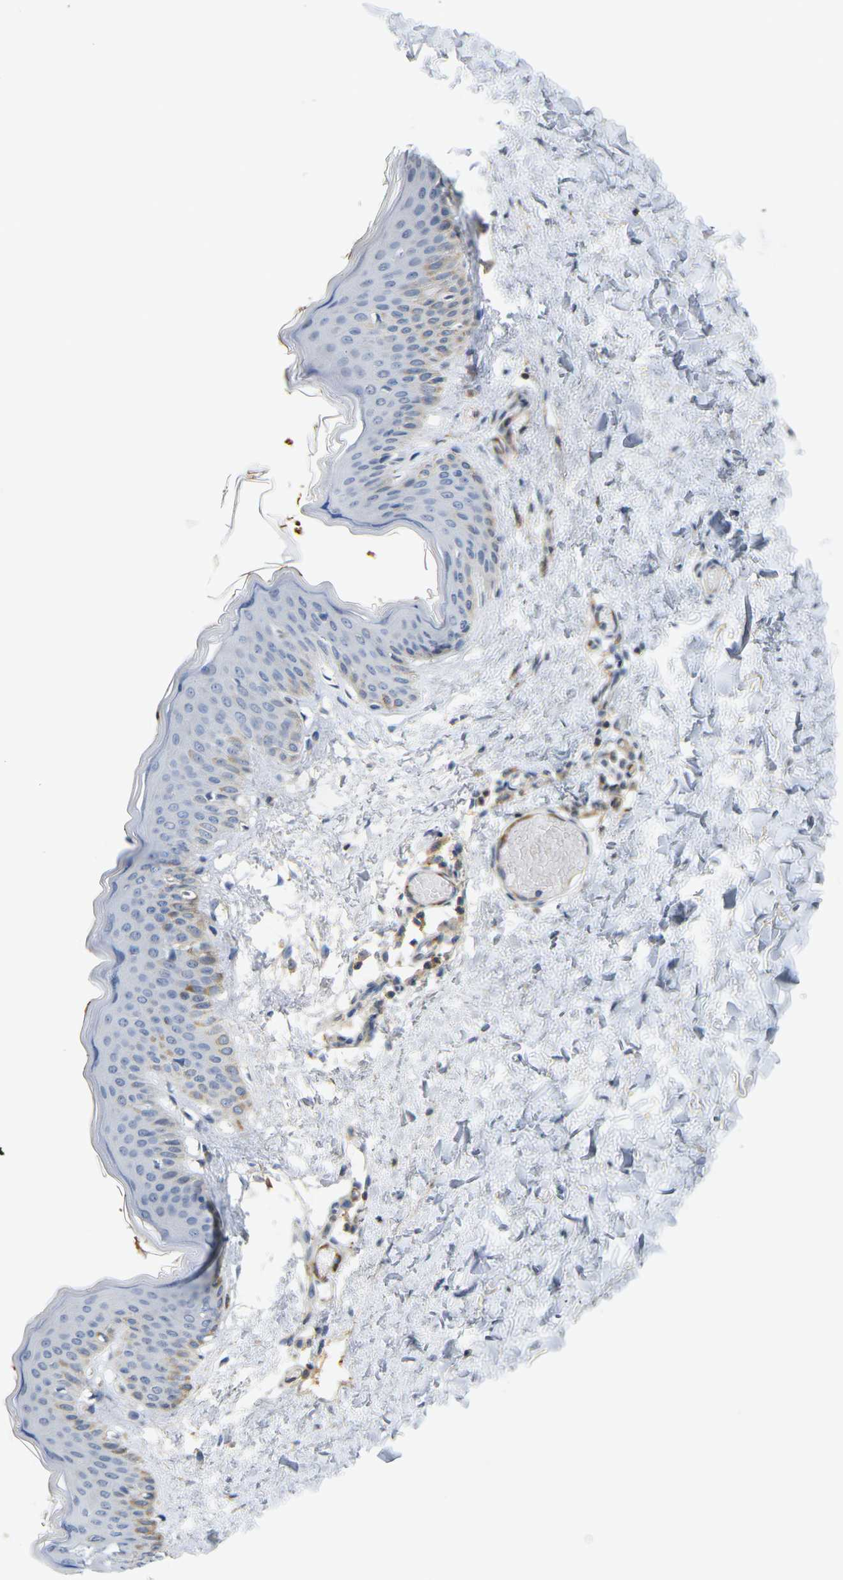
{"staining": {"intensity": "negative", "quantity": "none", "location": "none"}, "tissue": "skin", "cell_type": "Fibroblasts", "image_type": "normal", "snomed": [{"axis": "morphology", "description": "Normal tissue, NOS"}, {"axis": "topography", "description": "Skin"}], "caption": "This is an IHC micrograph of unremarkable human skin. There is no expression in fibroblasts.", "gene": "OTOF", "patient": {"sex": "female", "age": 17}}